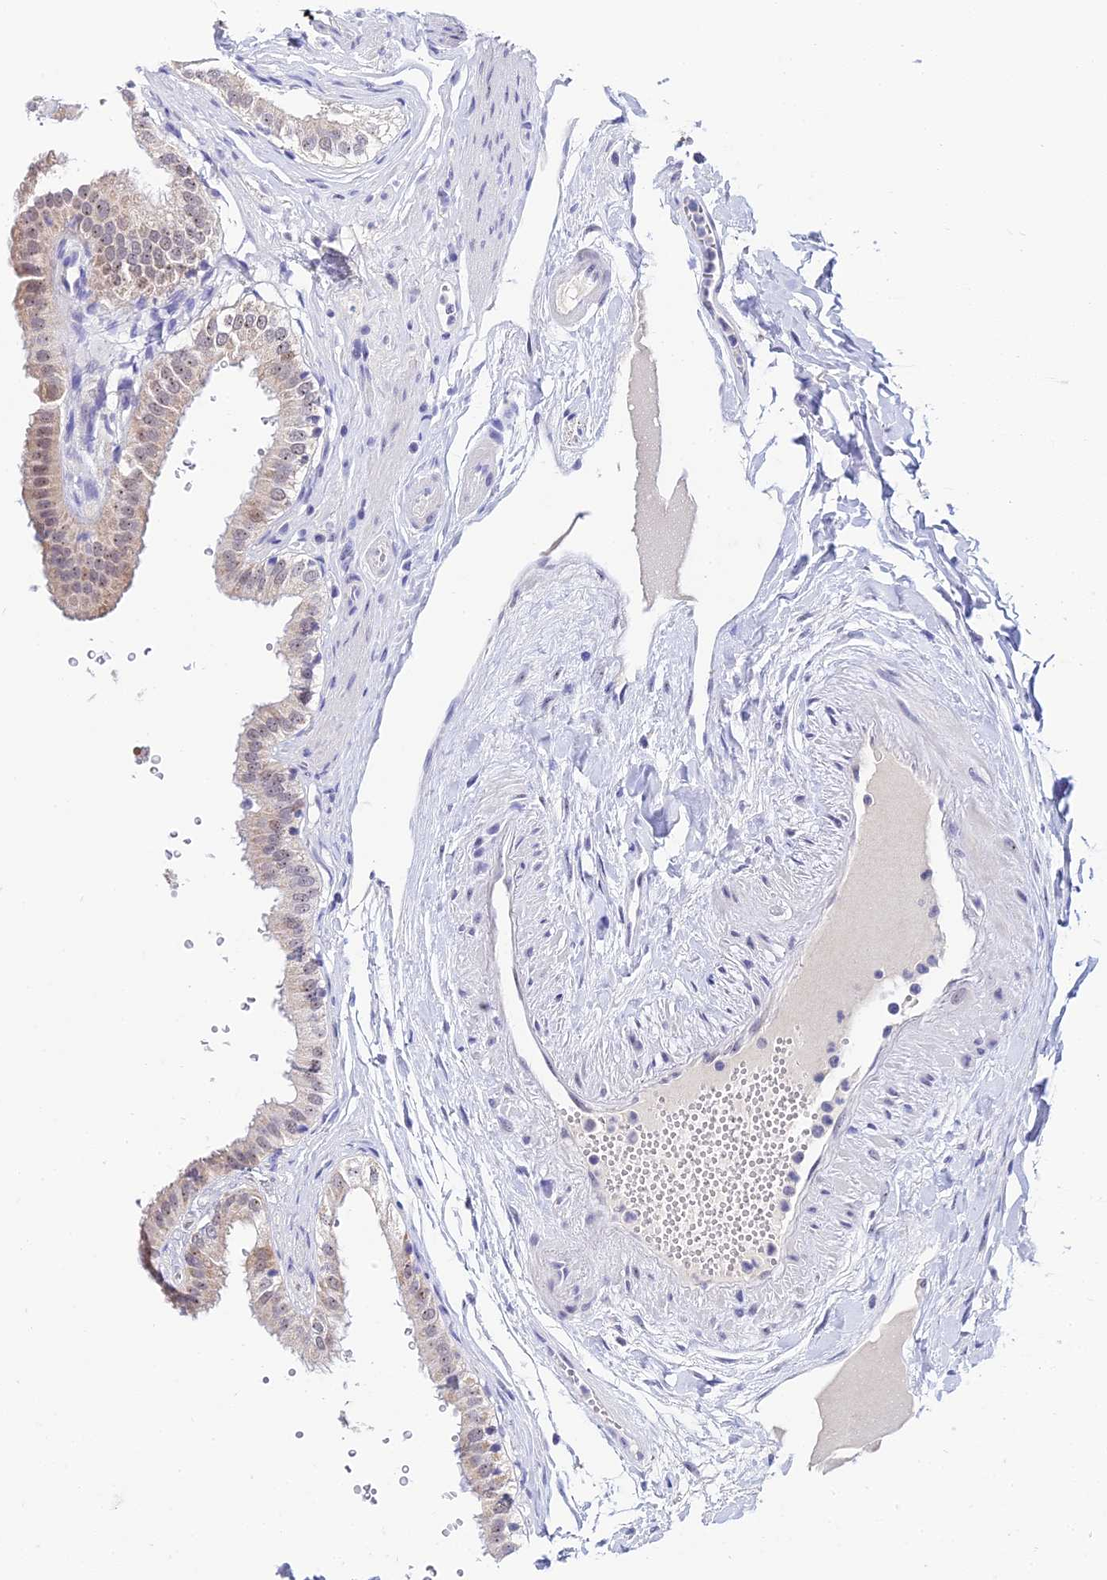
{"staining": {"intensity": "moderate", "quantity": "25%-75%", "location": "cytoplasmic/membranous,nuclear"}, "tissue": "gallbladder", "cell_type": "Glandular cells", "image_type": "normal", "snomed": [{"axis": "morphology", "description": "Normal tissue, NOS"}, {"axis": "topography", "description": "Gallbladder"}], "caption": "Glandular cells exhibit medium levels of moderate cytoplasmic/membranous,nuclear staining in approximately 25%-75% of cells in unremarkable human gallbladder.", "gene": "PLPP4", "patient": {"sex": "female", "age": 61}}